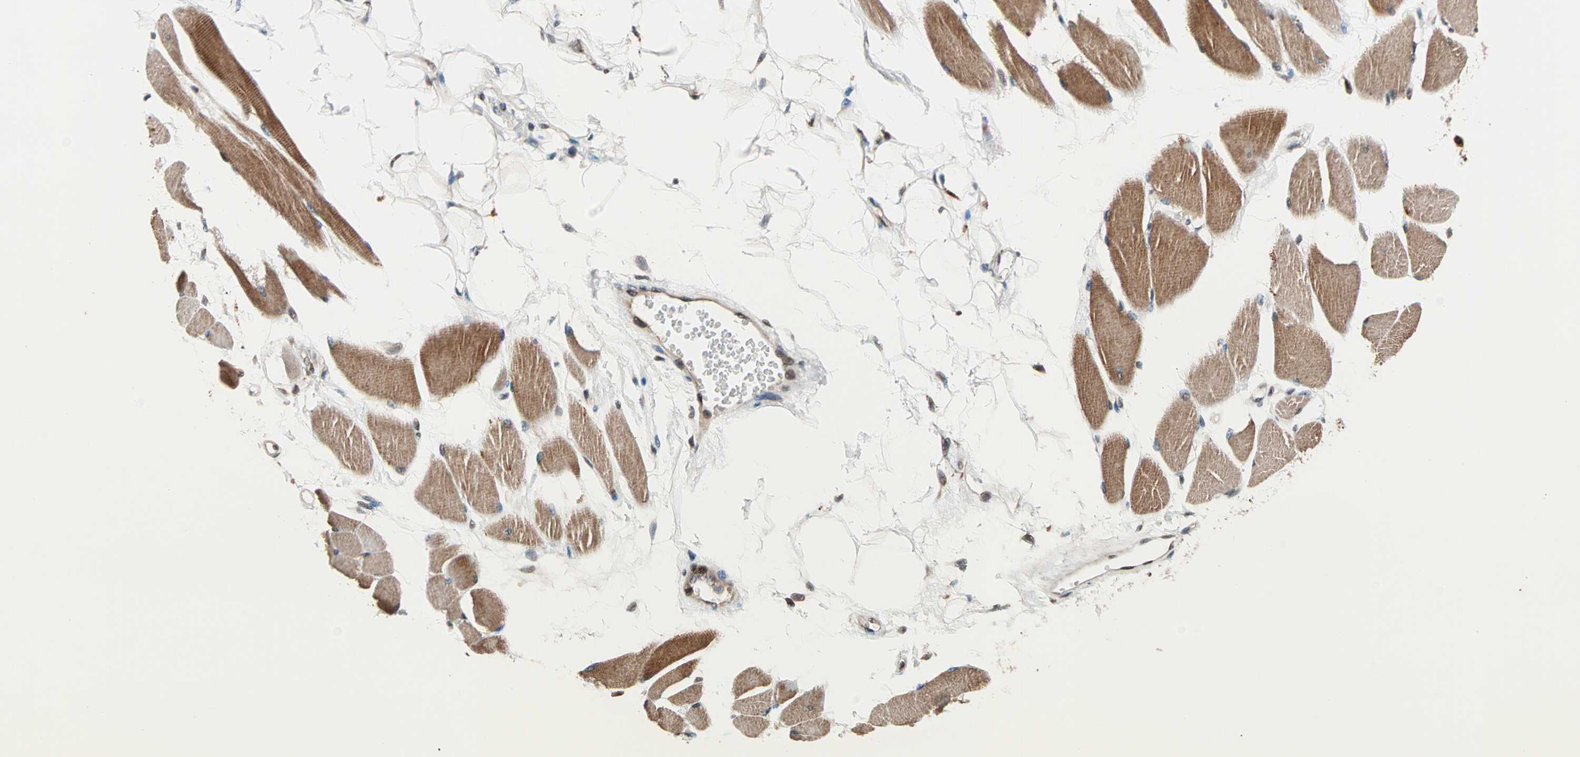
{"staining": {"intensity": "strong", "quantity": ">75%", "location": "cytoplasmic/membranous"}, "tissue": "skeletal muscle", "cell_type": "Myocytes", "image_type": "normal", "snomed": [{"axis": "morphology", "description": "Normal tissue, NOS"}, {"axis": "topography", "description": "Skeletal muscle"}, {"axis": "topography", "description": "Peripheral nerve tissue"}], "caption": "Skeletal muscle was stained to show a protein in brown. There is high levels of strong cytoplasmic/membranous positivity in approximately >75% of myocytes. (IHC, brightfield microscopy, high magnification).", "gene": "HECW1", "patient": {"sex": "female", "age": 84}}